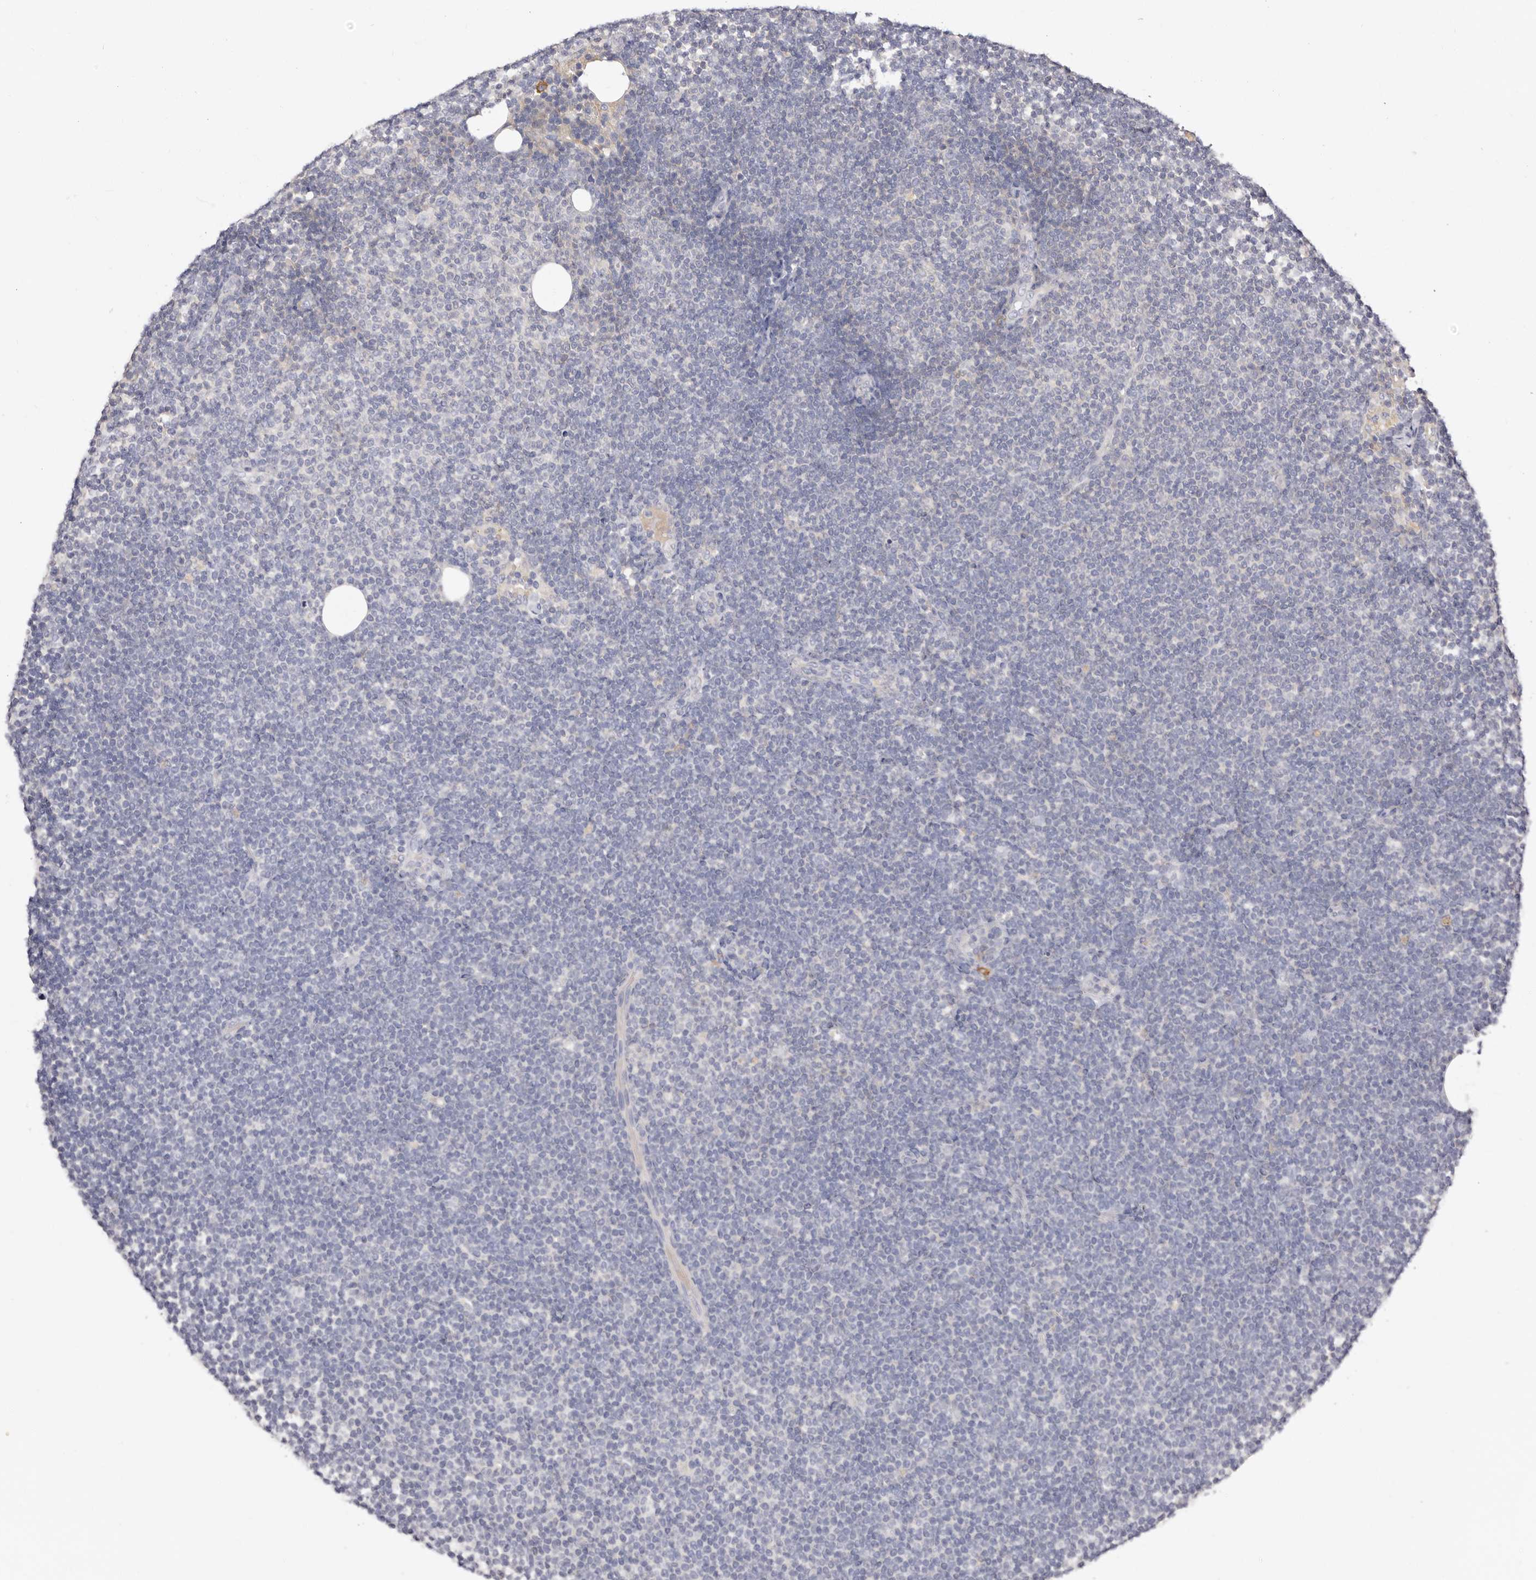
{"staining": {"intensity": "negative", "quantity": "none", "location": "none"}, "tissue": "lymphoma", "cell_type": "Tumor cells", "image_type": "cancer", "snomed": [{"axis": "morphology", "description": "Malignant lymphoma, non-Hodgkin's type, Low grade"}, {"axis": "topography", "description": "Lymph node"}], "caption": "Immunohistochemistry photomicrograph of low-grade malignant lymphoma, non-Hodgkin's type stained for a protein (brown), which reveals no staining in tumor cells.", "gene": "S1PR5", "patient": {"sex": "female", "age": 53}}